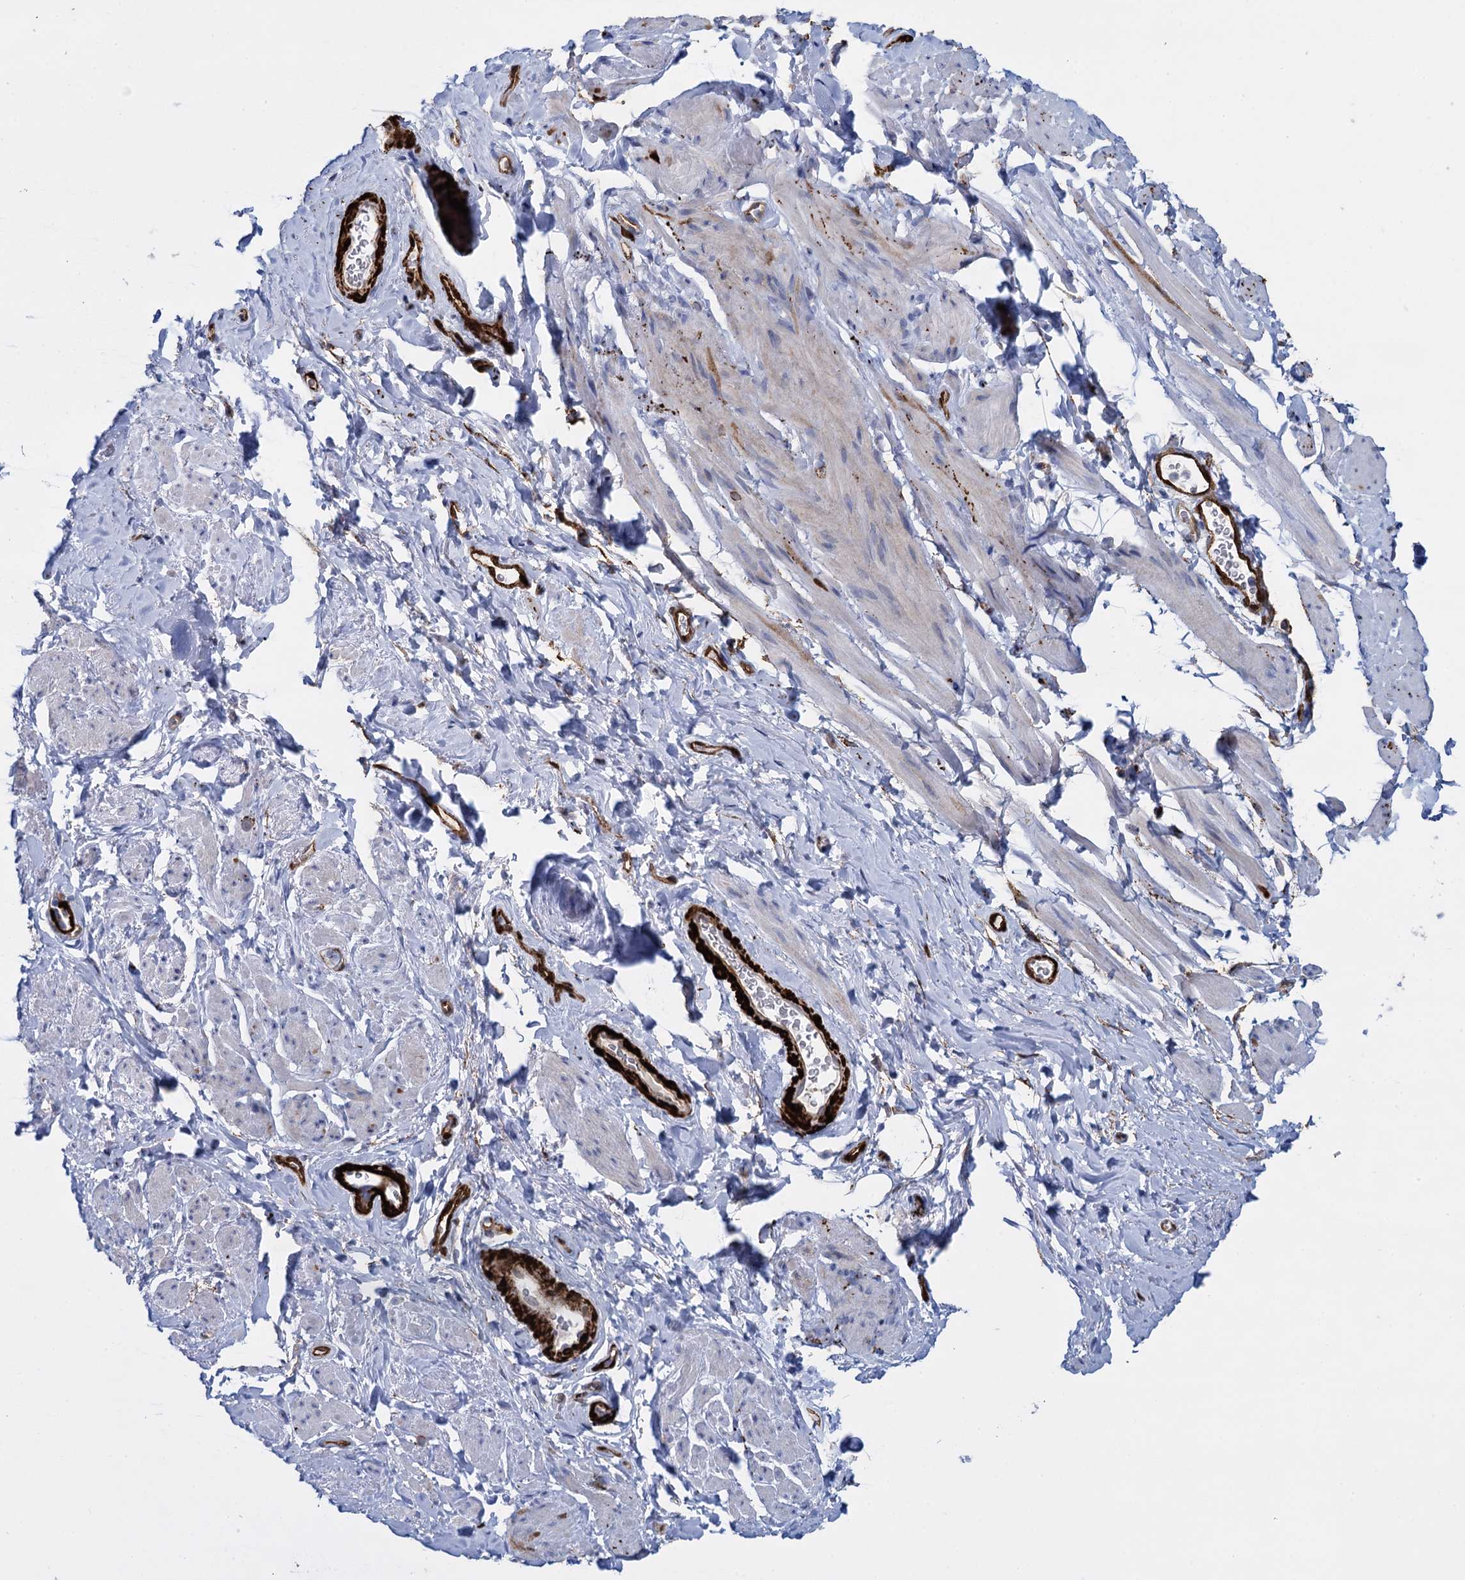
{"staining": {"intensity": "negative", "quantity": "none", "location": "none"}, "tissue": "smooth muscle", "cell_type": "Smooth muscle cells", "image_type": "normal", "snomed": [{"axis": "morphology", "description": "Normal tissue, NOS"}, {"axis": "topography", "description": "Smooth muscle"}, {"axis": "topography", "description": "Peripheral nerve tissue"}], "caption": "This is an IHC histopathology image of benign human smooth muscle. There is no expression in smooth muscle cells.", "gene": "SNCG", "patient": {"sex": "male", "age": 69}}